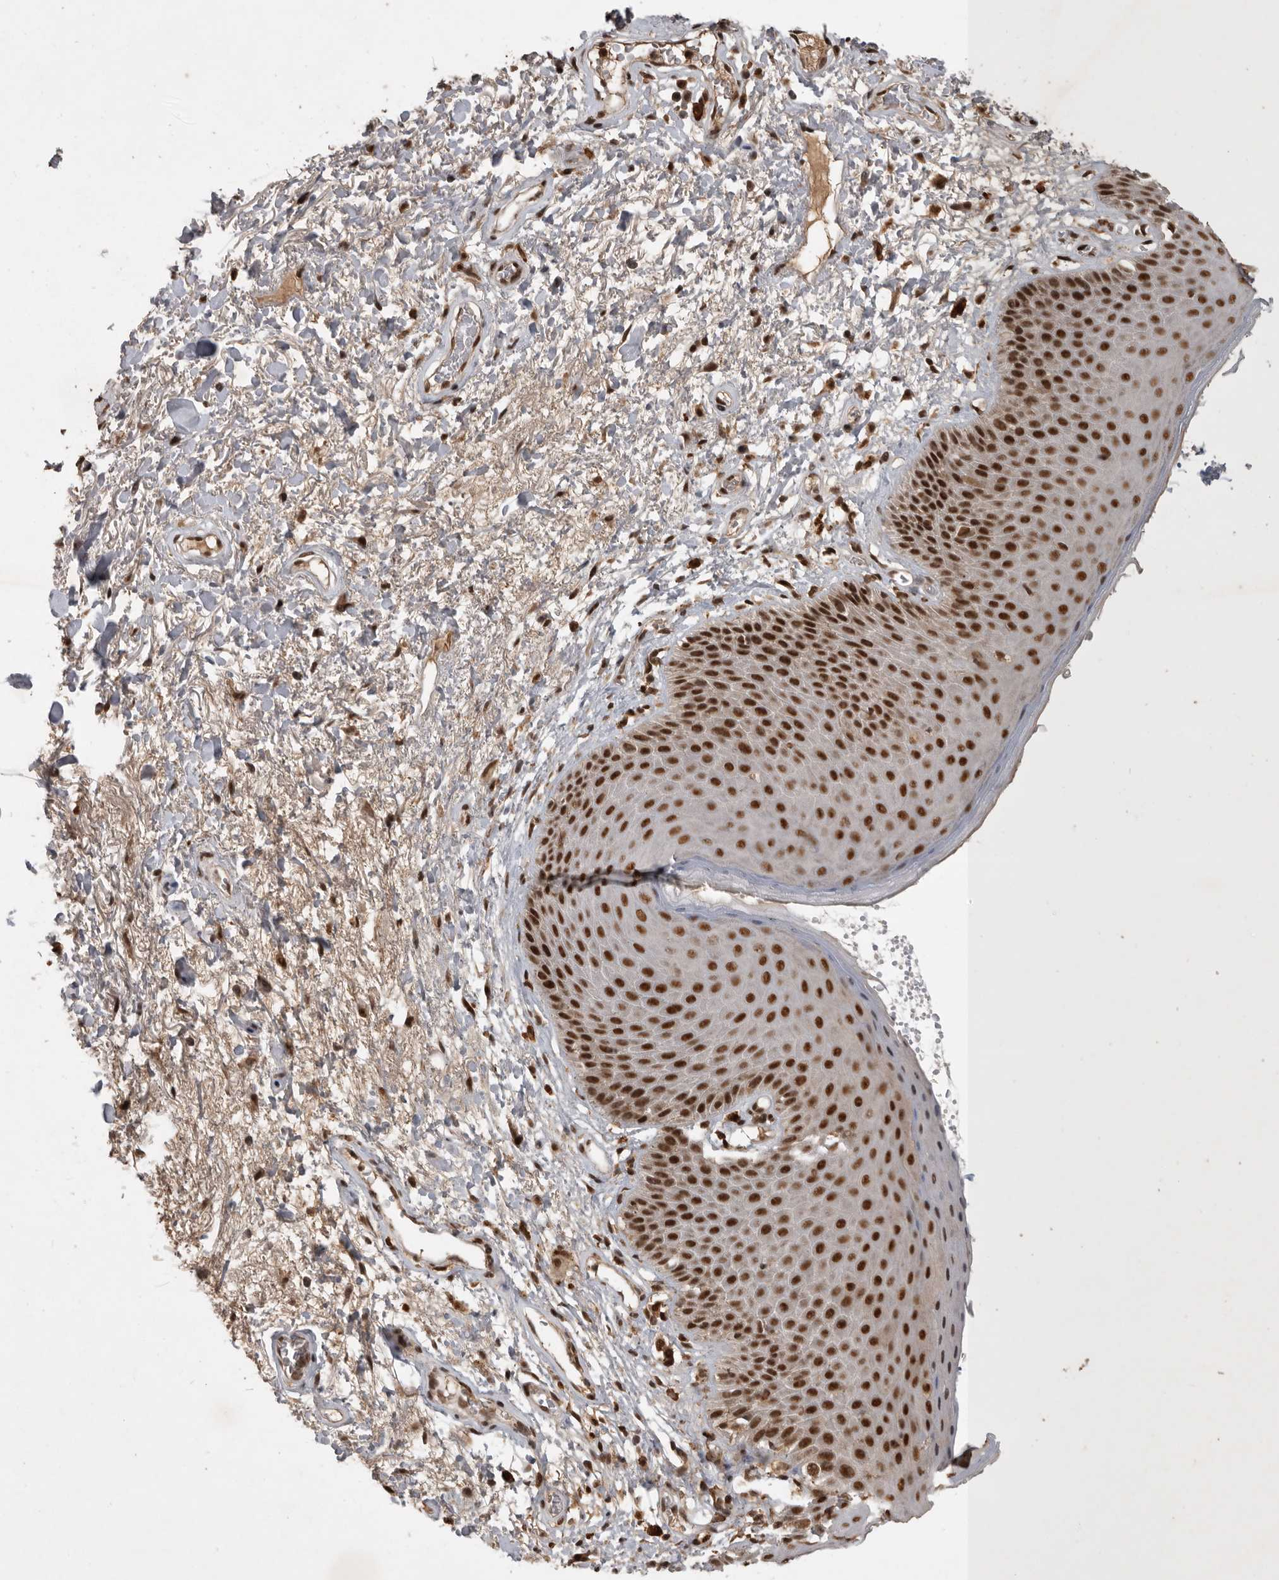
{"staining": {"intensity": "strong", "quantity": ">75%", "location": "nuclear"}, "tissue": "skin", "cell_type": "Epidermal cells", "image_type": "normal", "snomed": [{"axis": "morphology", "description": "Normal tissue, NOS"}, {"axis": "topography", "description": "Anal"}], "caption": "IHC (DAB (3,3'-diaminobenzidine)) staining of unremarkable human skin exhibits strong nuclear protein staining in approximately >75% of epidermal cells.", "gene": "CBLL1", "patient": {"sex": "male", "age": 74}}